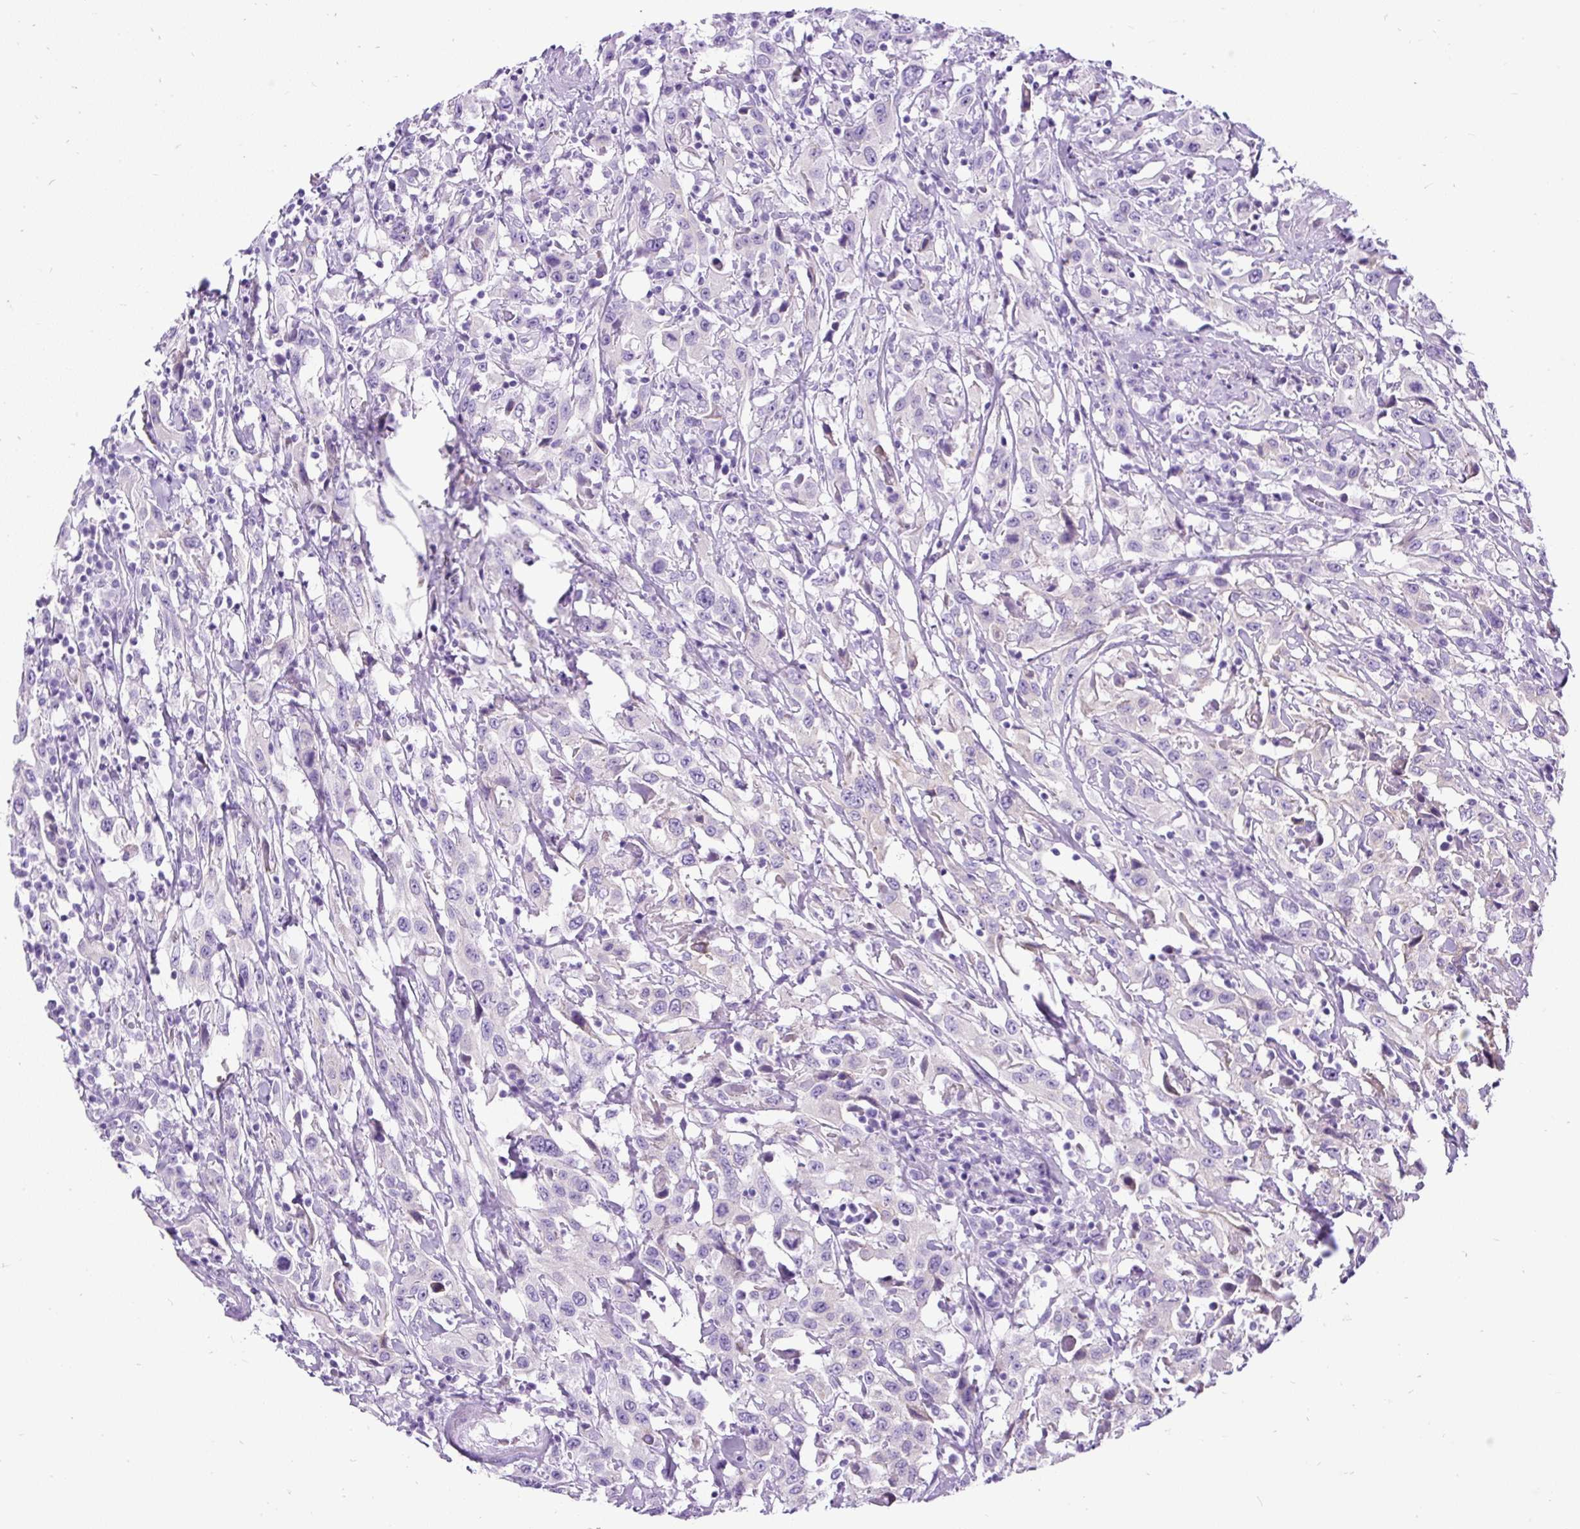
{"staining": {"intensity": "negative", "quantity": "none", "location": "none"}, "tissue": "urothelial cancer", "cell_type": "Tumor cells", "image_type": "cancer", "snomed": [{"axis": "morphology", "description": "Urothelial carcinoma, High grade"}, {"axis": "topography", "description": "Urinary bladder"}], "caption": "The image shows no significant staining in tumor cells of urothelial cancer.", "gene": "PDIA2", "patient": {"sex": "male", "age": 61}}